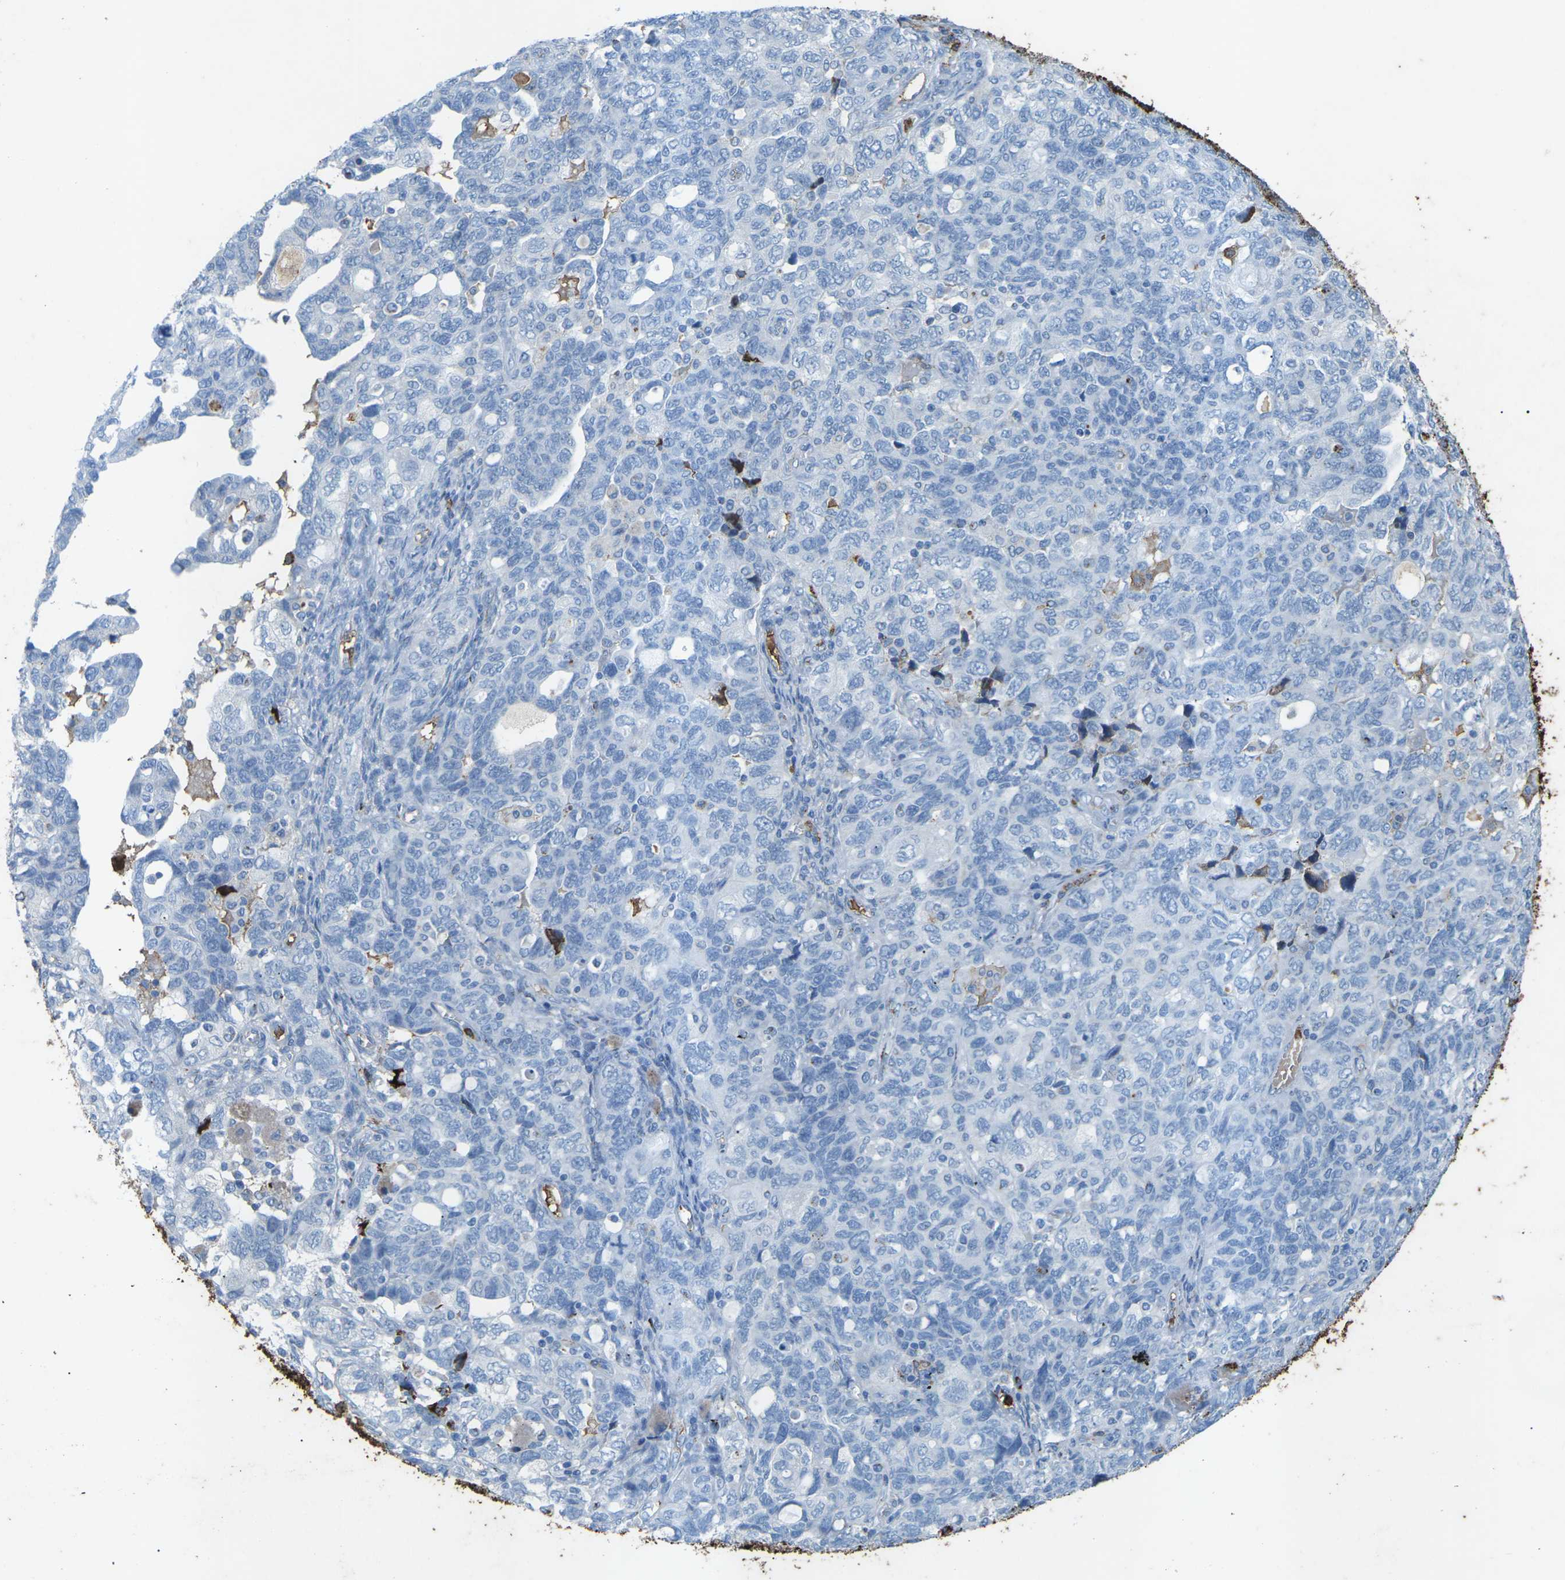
{"staining": {"intensity": "negative", "quantity": "none", "location": "none"}, "tissue": "ovarian cancer", "cell_type": "Tumor cells", "image_type": "cancer", "snomed": [{"axis": "morphology", "description": "Carcinoma, NOS"}, {"axis": "morphology", "description": "Cystadenocarcinoma, serous, NOS"}, {"axis": "topography", "description": "Ovary"}], "caption": "IHC histopathology image of neoplastic tissue: ovarian serous cystadenocarcinoma stained with DAB (3,3'-diaminobenzidine) shows no significant protein expression in tumor cells.", "gene": "CTAGE1", "patient": {"sex": "female", "age": 69}}